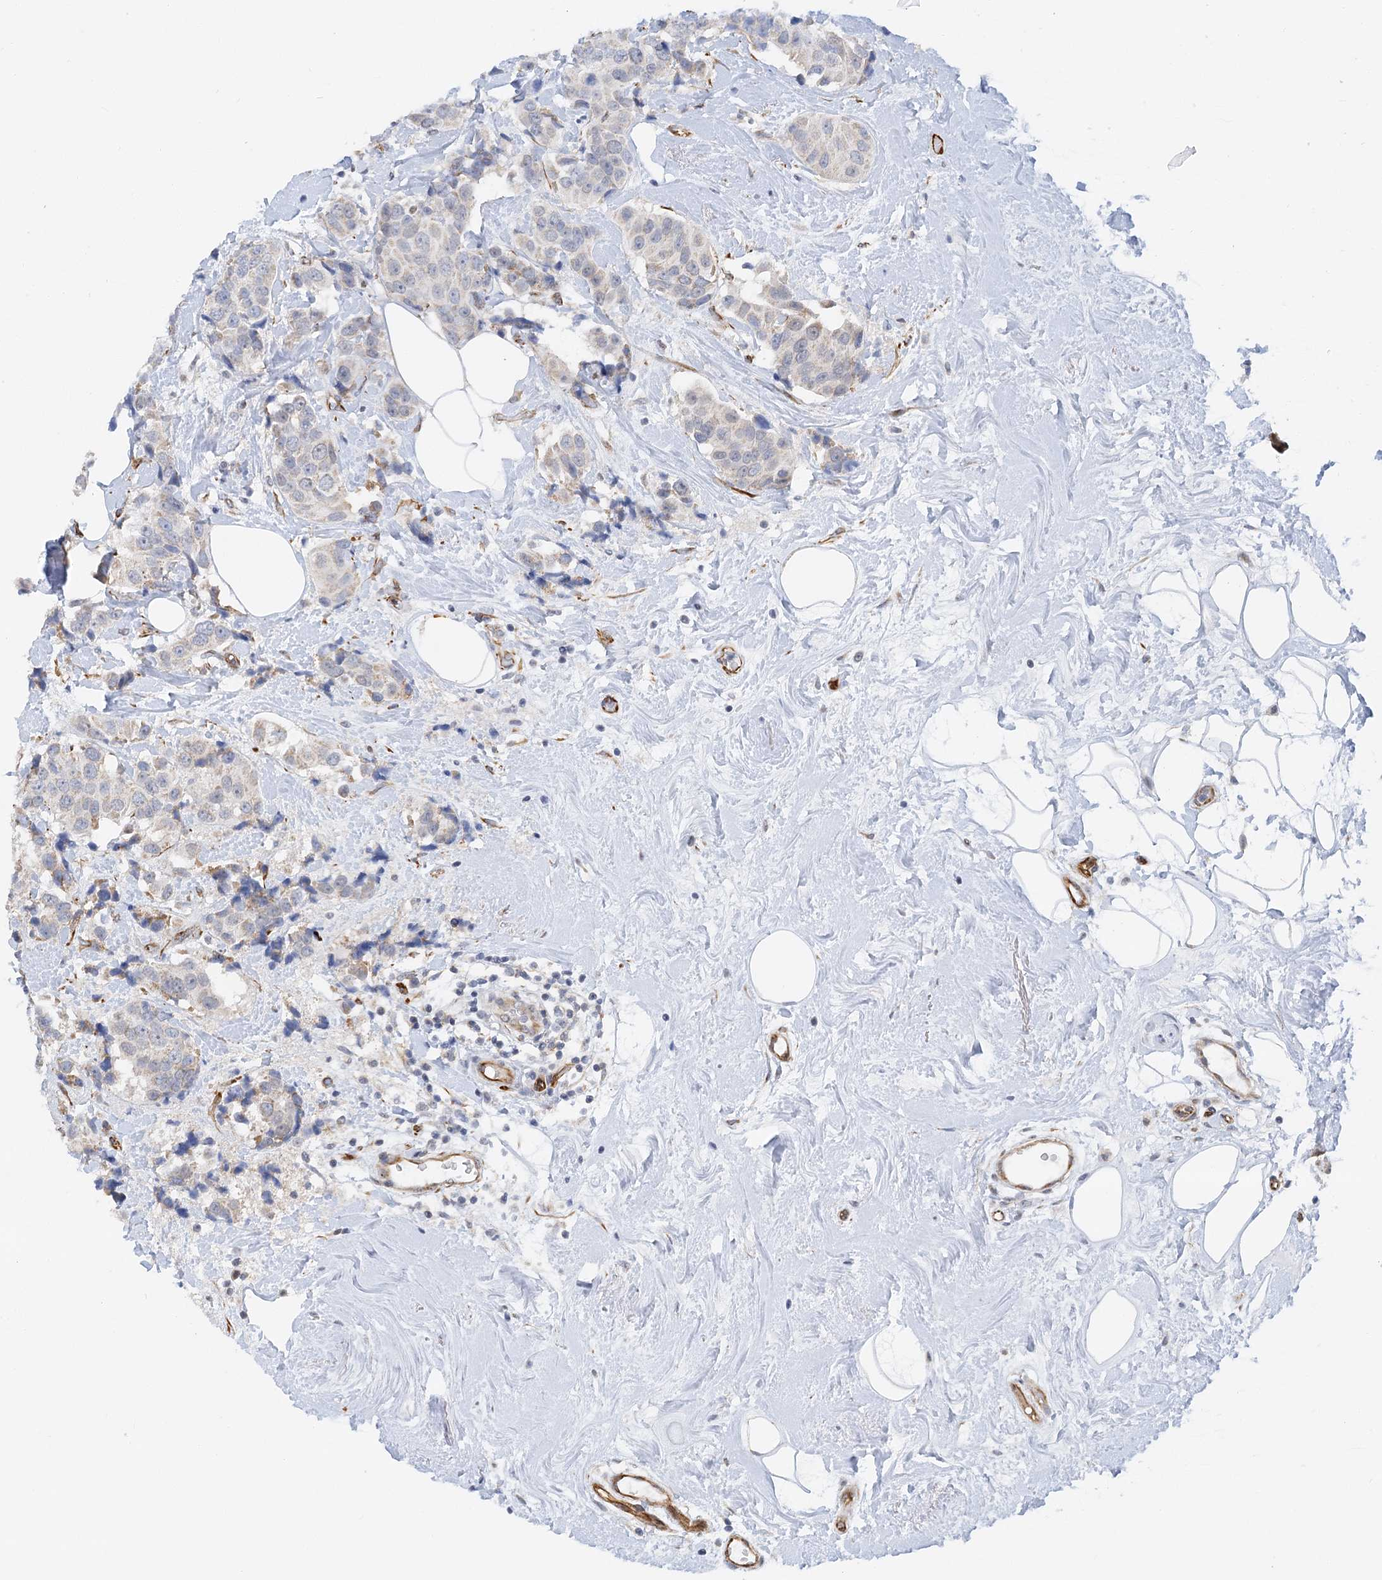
{"staining": {"intensity": "weak", "quantity": "<25%", "location": "cytoplasmic/membranous"}, "tissue": "breast cancer", "cell_type": "Tumor cells", "image_type": "cancer", "snomed": [{"axis": "morphology", "description": "Normal tissue, NOS"}, {"axis": "morphology", "description": "Duct carcinoma"}, {"axis": "topography", "description": "Breast"}], "caption": "Immunohistochemical staining of breast cancer (invasive ductal carcinoma) displays no significant staining in tumor cells. Brightfield microscopy of immunohistochemistry stained with DAB (brown) and hematoxylin (blue), captured at high magnification.", "gene": "NELL2", "patient": {"sex": "female", "age": 39}}